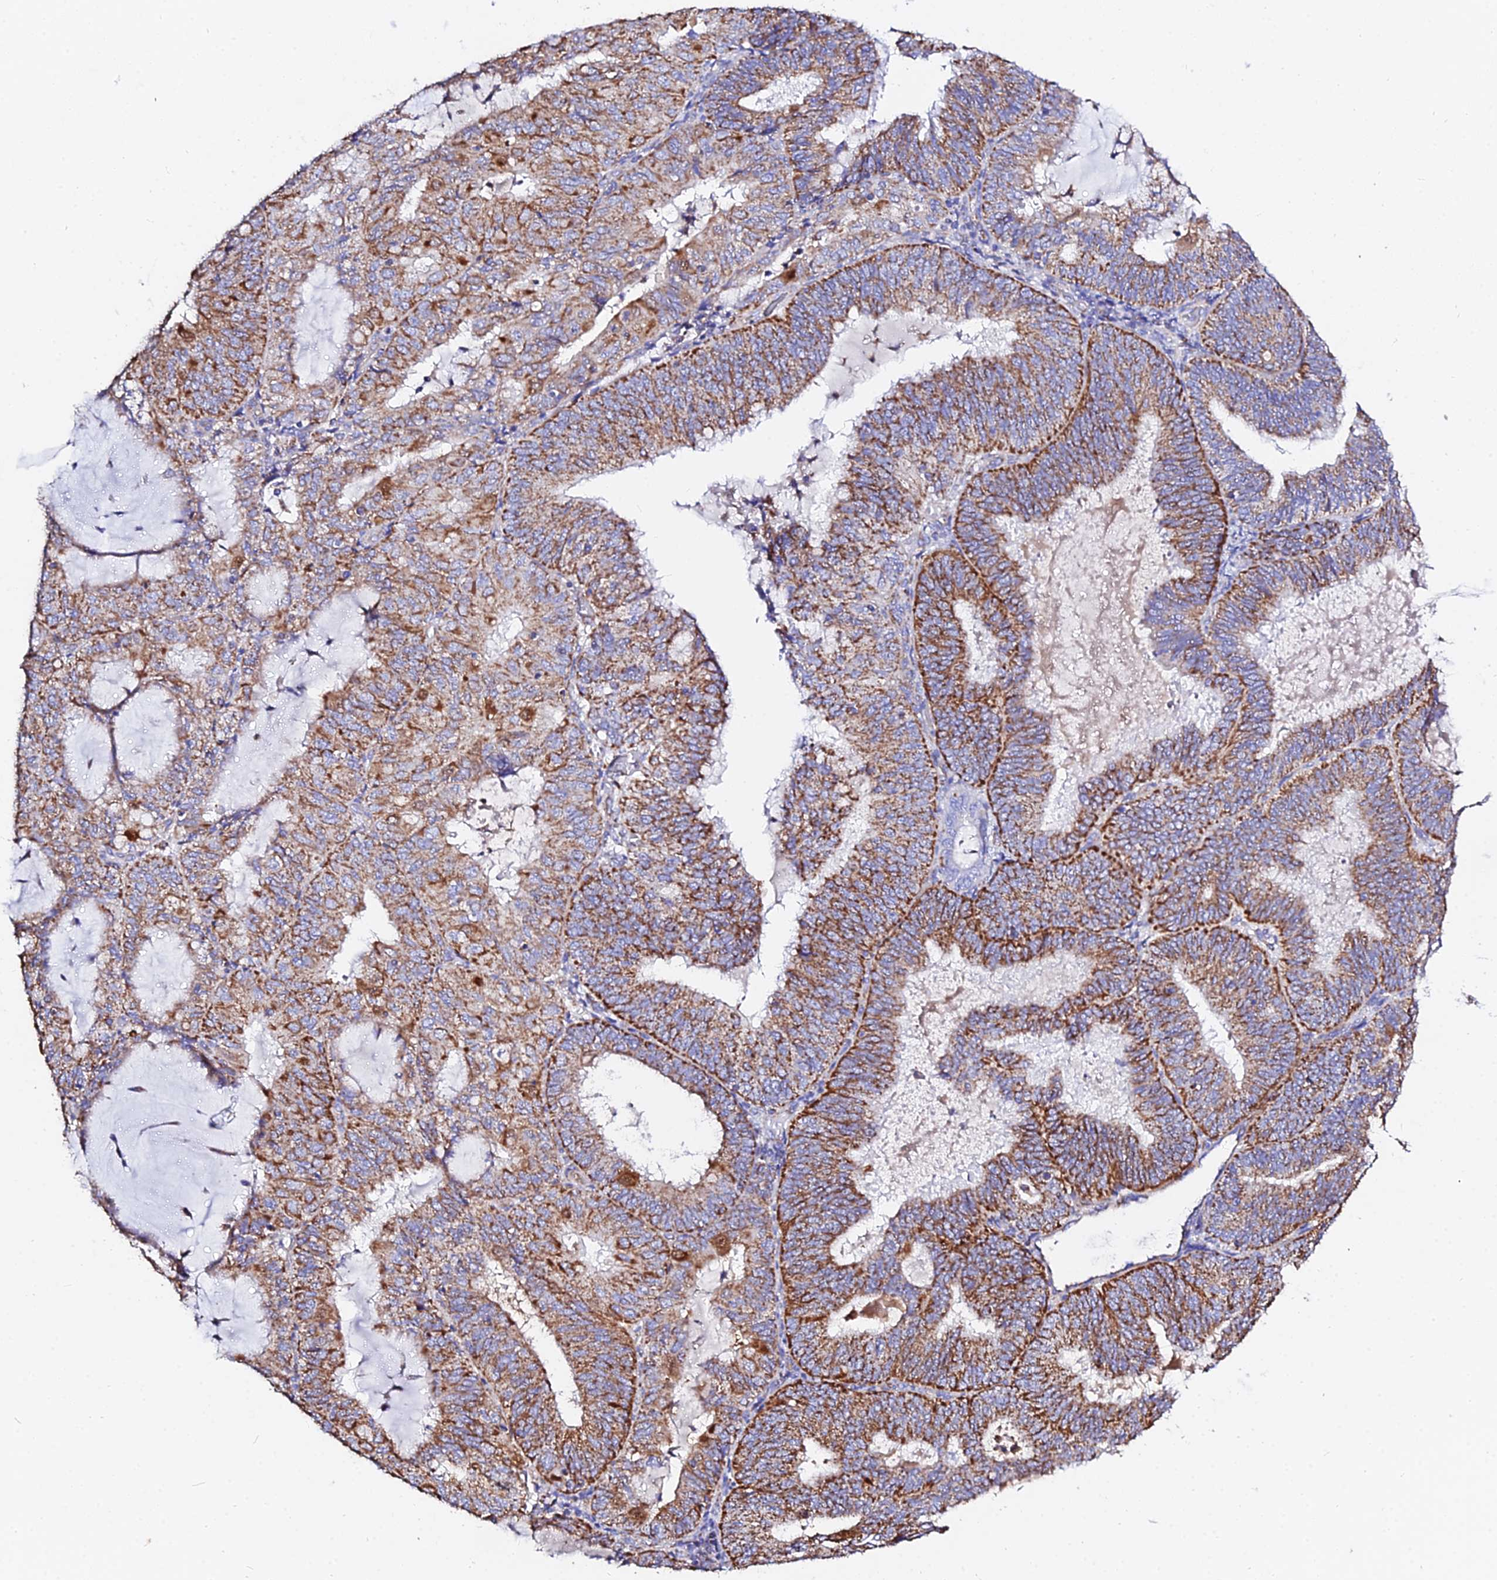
{"staining": {"intensity": "strong", "quantity": ">75%", "location": "cytoplasmic/membranous"}, "tissue": "endometrial cancer", "cell_type": "Tumor cells", "image_type": "cancer", "snomed": [{"axis": "morphology", "description": "Adenocarcinoma, NOS"}, {"axis": "topography", "description": "Endometrium"}], "caption": "Immunohistochemical staining of human endometrial adenocarcinoma displays strong cytoplasmic/membranous protein expression in approximately >75% of tumor cells.", "gene": "ZNF573", "patient": {"sex": "female", "age": 81}}